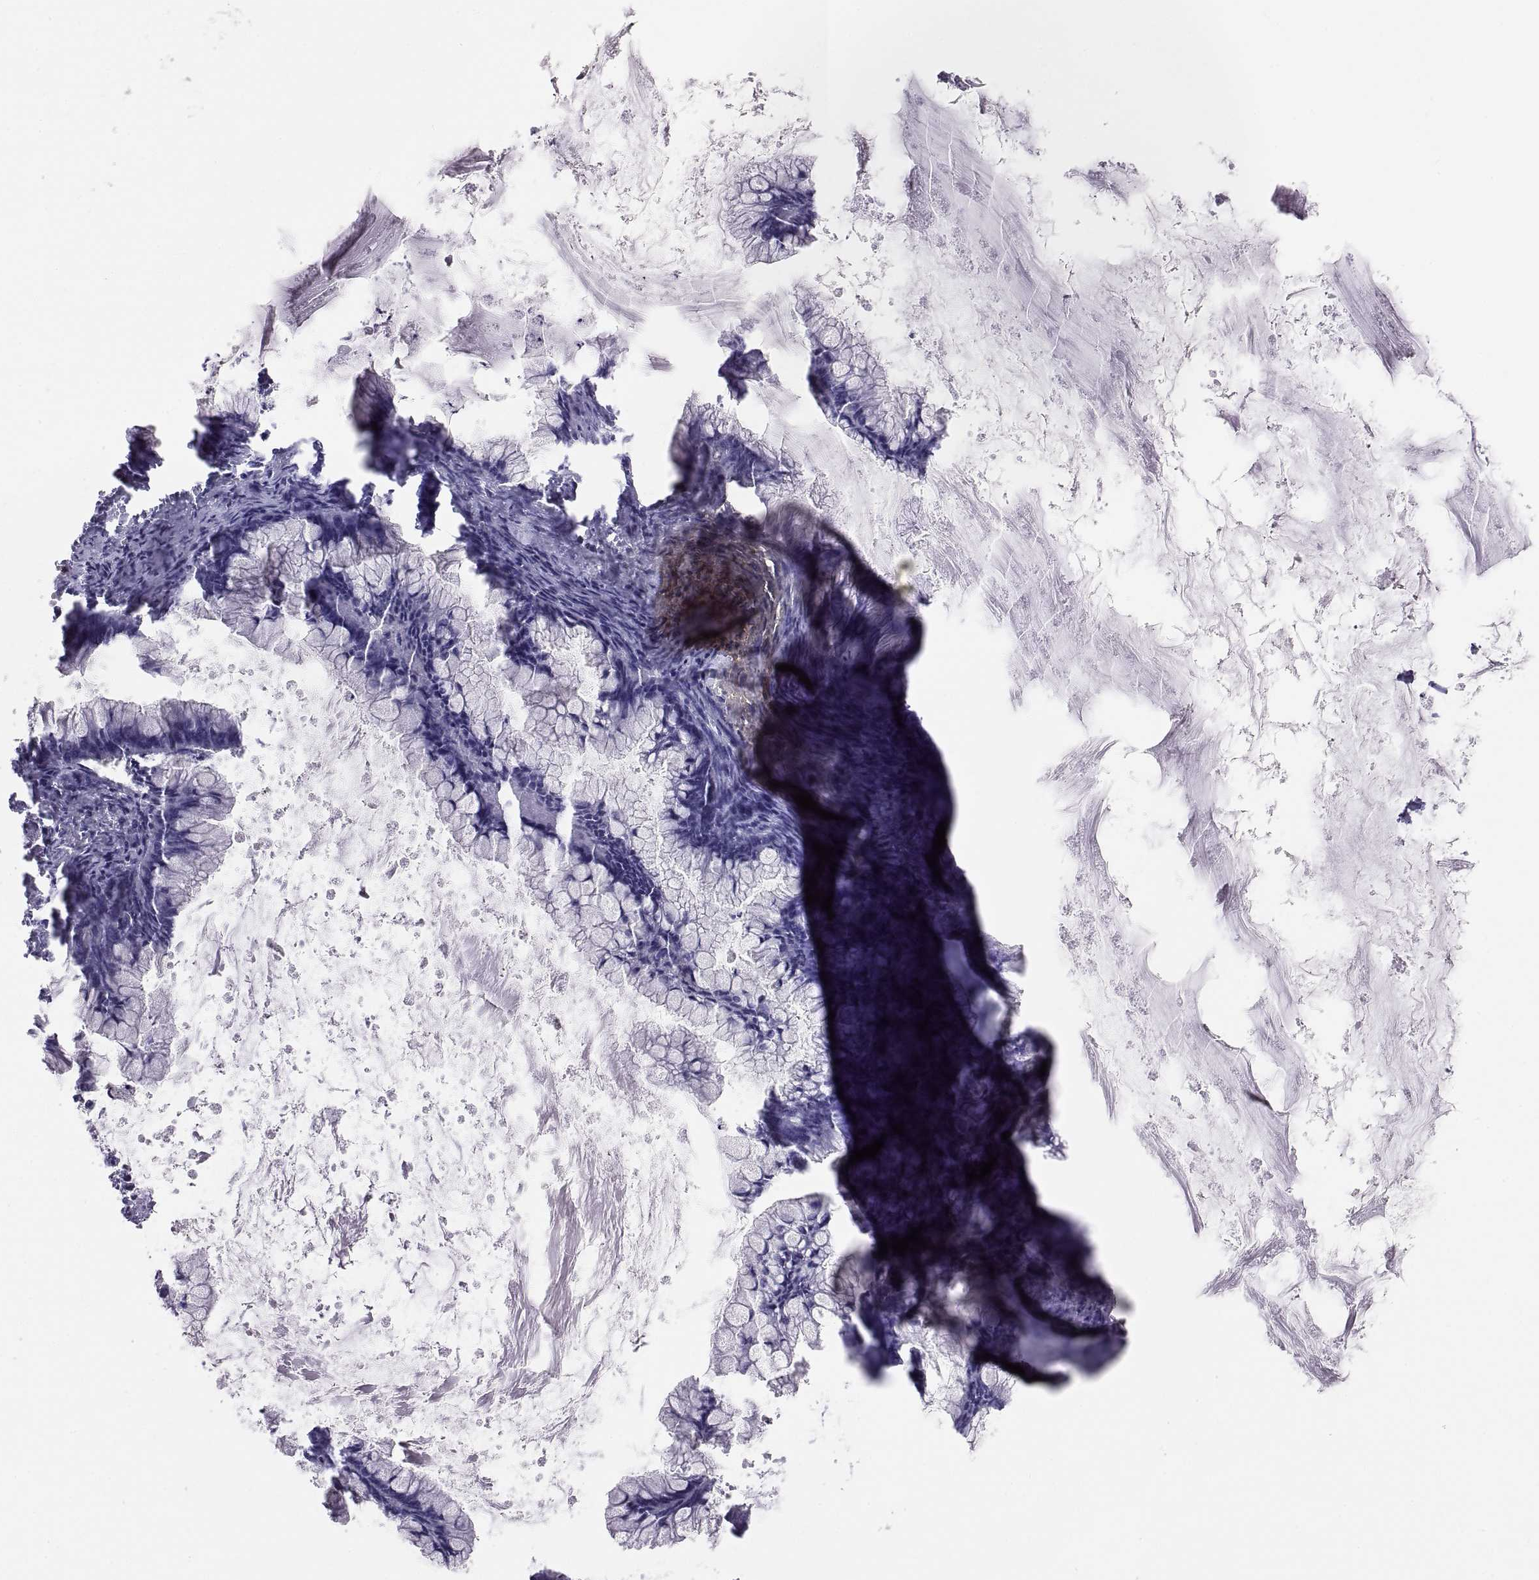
{"staining": {"intensity": "negative", "quantity": "none", "location": "none"}, "tissue": "ovarian cancer", "cell_type": "Tumor cells", "image_type": "cancer", "snomed": [{"axis": "morphology", "description": "Cystadenocarcinoma, mucinous, NOS"}, {"axis": "topography", "description": "Ovary"}], "caption": "Ovarian mucinous cystadenocarcinoma stained for a protein using IHC shows no staining tumor cells.", "gene": "STRC", "patient": {"sex": "female", "age": 67}}